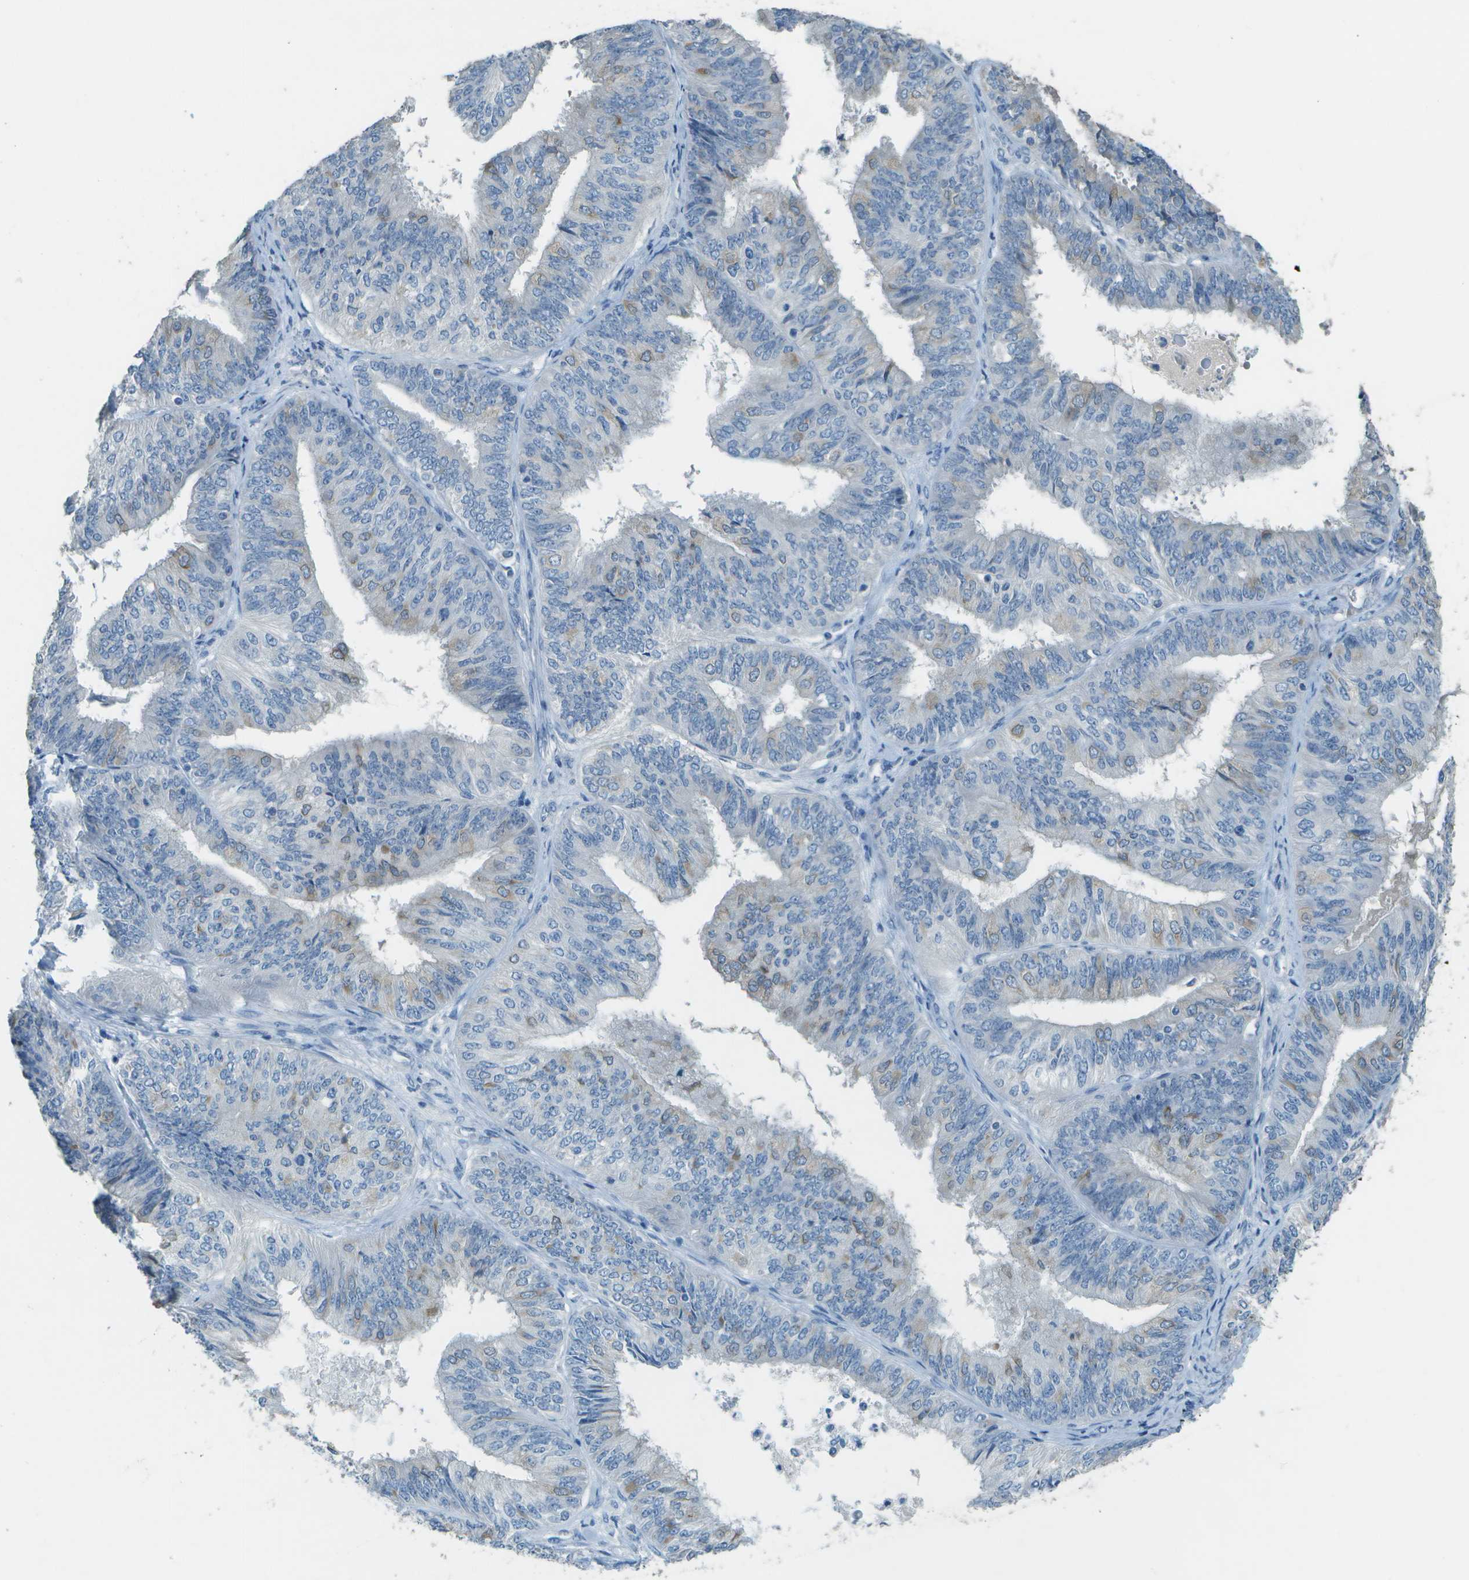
{"staining": {"intensity": "weak", "quantity": "<25%", "location": "cytoplasmic/membranous"}, "tissue": "endometrial cancer", "cell_type": "Tumor cells", "image_type": "cancer", "snomed": [{"axis": "morphology", "description": "Adenocarcinoma, NOS"}, {"axis": "topography", "description": "Endometrium"}], "caption": "This is an immunohistochemistry photomicrograph of endometrial cancer (adenocarcinoma). There is no positivity in tumor cells.", "gene": "LGI2", "patient": {"sex": "female", "age": 58}}